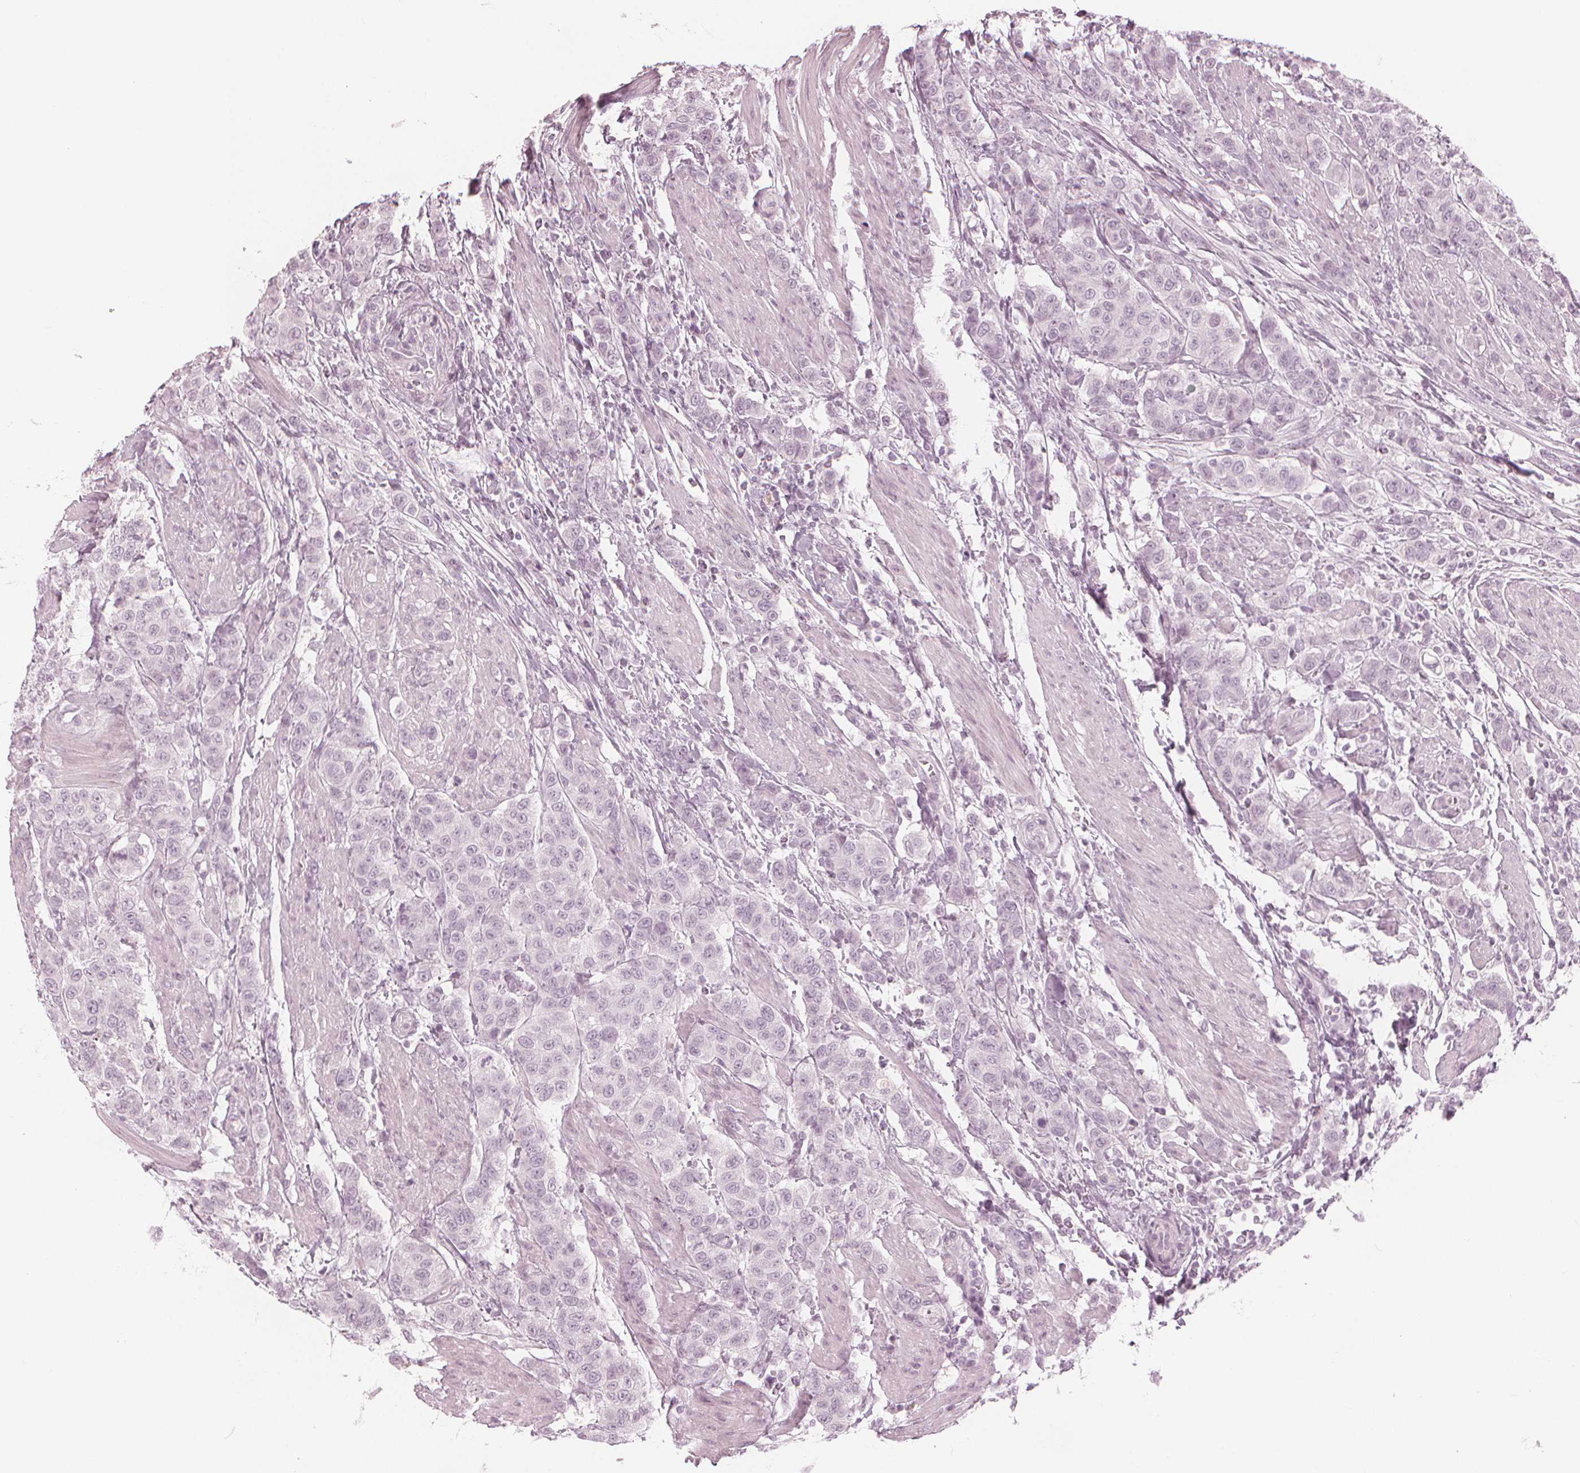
{"staining": {"intensity": "negative", "quantity": "none", "location": "none"}, "tissue": "urothelial cancer", "cell_type": "Tumor cells", "image_type": "cancer", "snomed": [{"axis": "morphology", "description": "Urothelial carcinoma, High grade"}, {"axis": "topography", "description": "Urinary bladder"}], "caption": "A high-resolution histopathology image shows IHC staining of urothelial cancer, which demonstrates no significant expression in tumor cells. (DAB (3,3'-diaminobenzidine) immunohistochemistry (IHC) with hematoxylin counter stain).", "gene": "PAEP", "patient": {"sex": "female", "age": 58}}